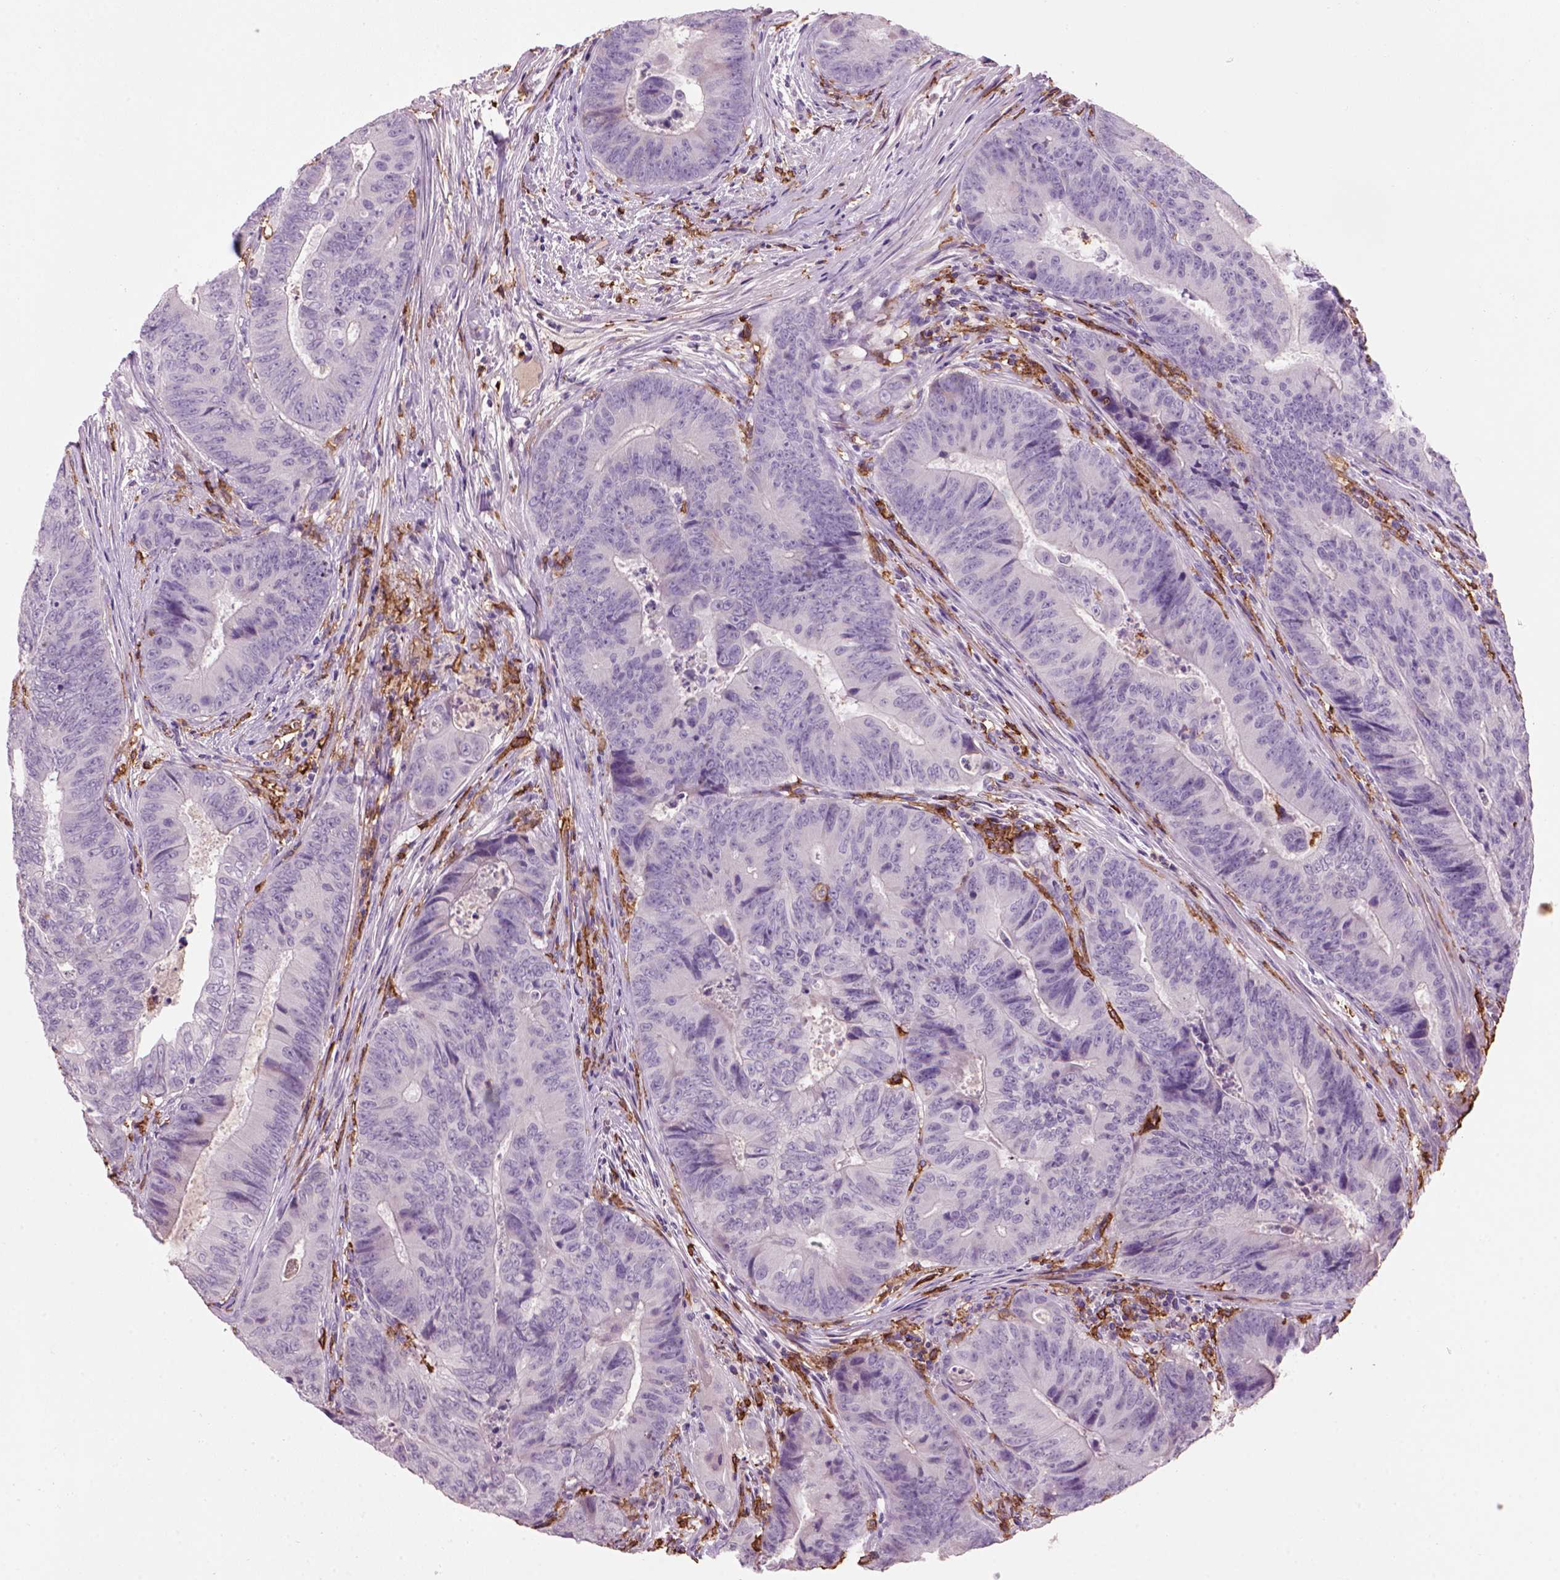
{"staining": {"intensity": "negative", "quantity": "none", "location": "none"}, "tissue": "colorectal cancer", "cell_type": "Tumor cells", "image_type": "cancer", "snomed": [{"axis": "morphology", "description": "Adenocarcinoma, NOS"}, {"axis": "topography", "description": "Colon"}], "caption": "Adenocarcinoma (colorectal) was stained to show a protein in brown. There is no significant positivity in tumor cells. Brightfield microscopy of immunohistochemistry (IHC) stained with DAB (brown) and hematoxylin (blue), captured at high magnification.", "gene": "CD14", "patient": {"sex": "female", "age": 48}}